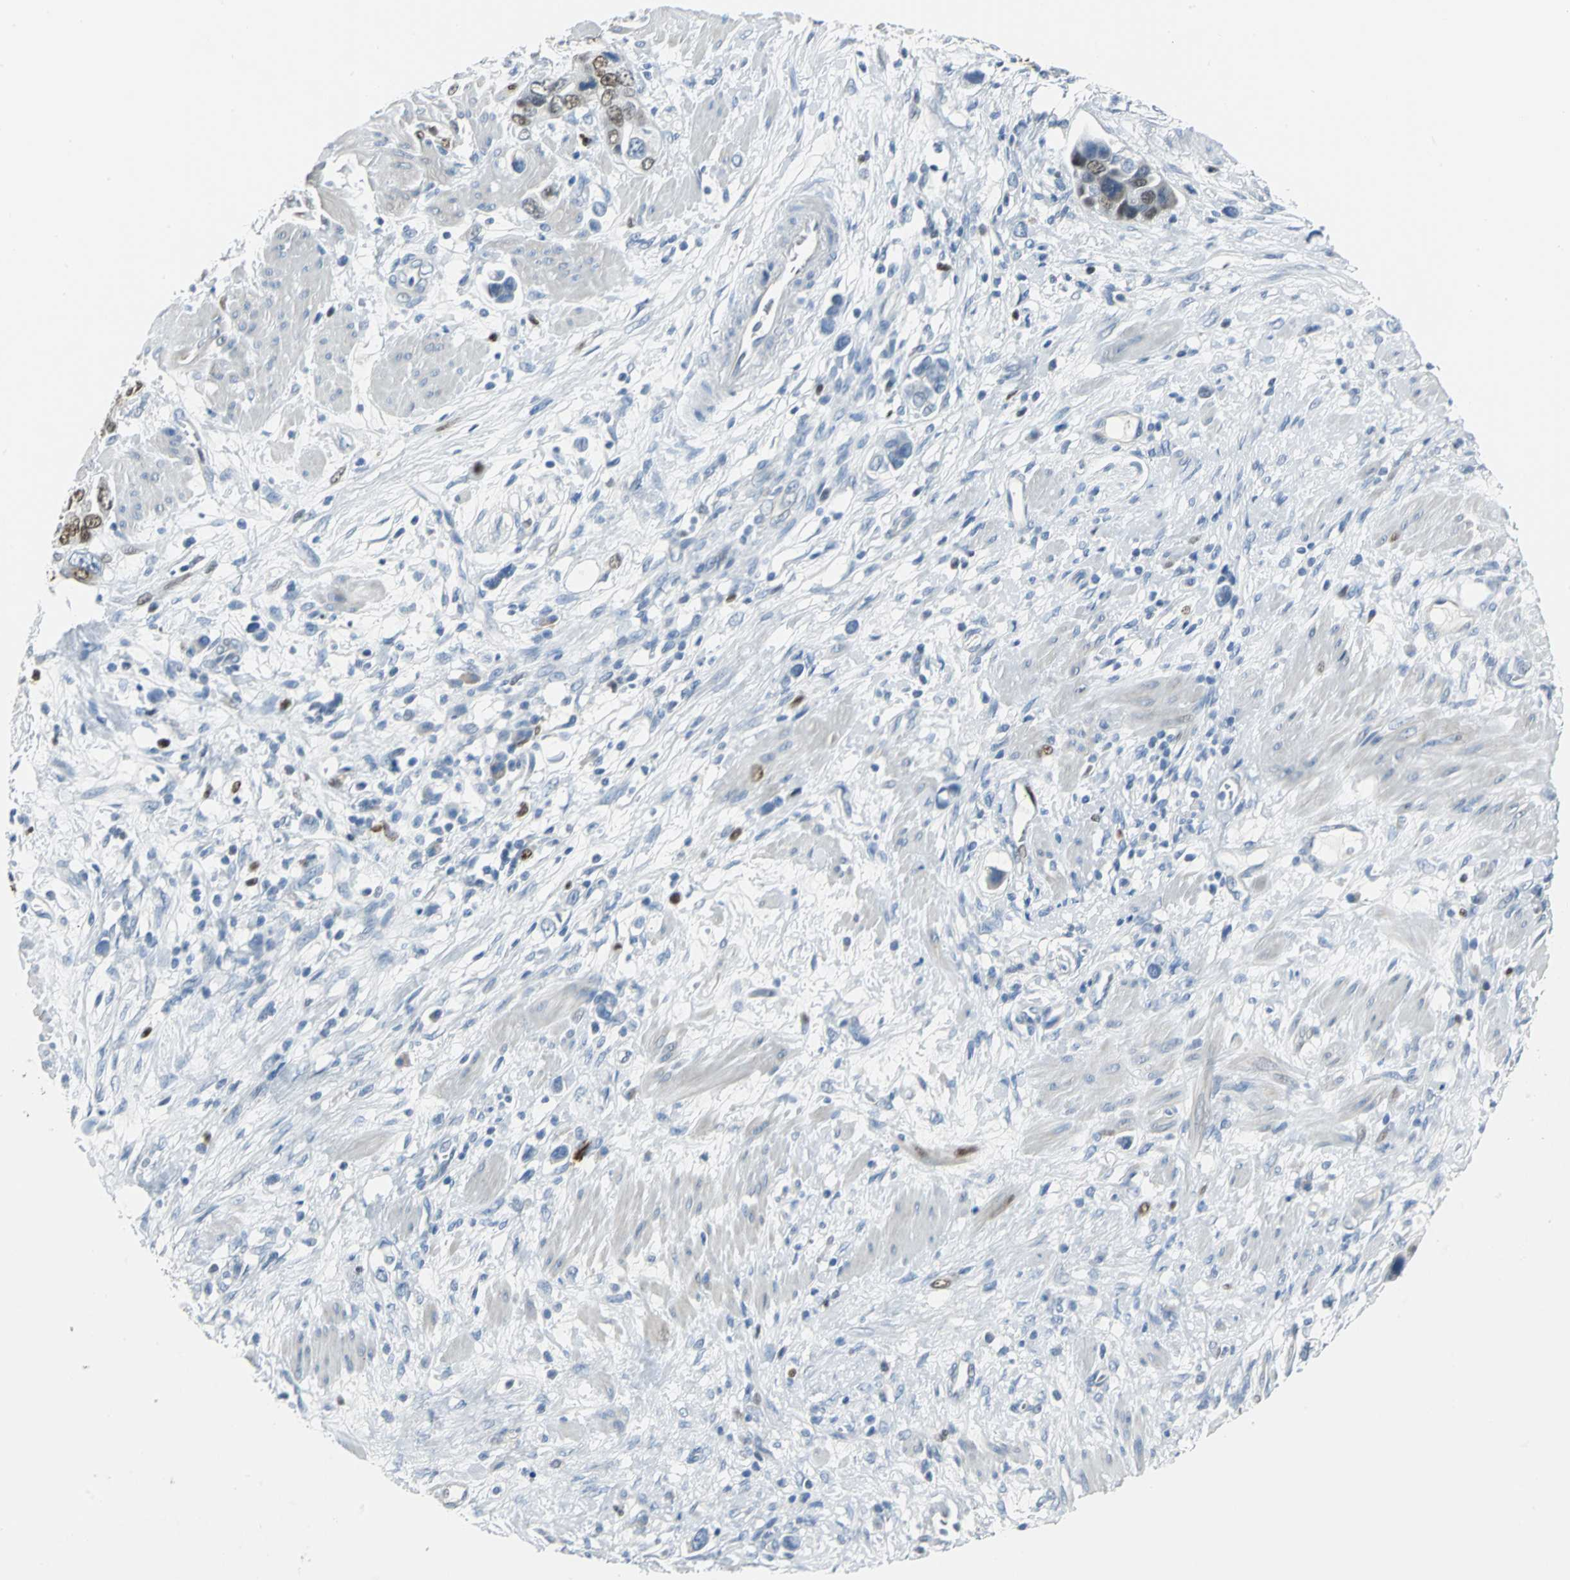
{"staining": {"intensity": "strong", "quantity": "25%-75%", "location": "nuclear"}, "tissue": "stomach cancer", "cell_type": "Tumor cells", "image_type": "cancer", "snomed": [{"axis": "morphology", "description": "Adenocarcinoma, NOS"}, {"axis": "topography", "description": "Stomach, lower"}], "caption": "Tumor cells reveal high levels of strong nuclear positivity in approximately 25%-75% of cells in human adenocarcinoma (stomach). The staining is performed using DAB brown chromogen to label protein expression. The nuclei are counter-stained blue using hematoxylin.", "gene": "MCM3", "patient": {"sex": "female", "age": 93}}